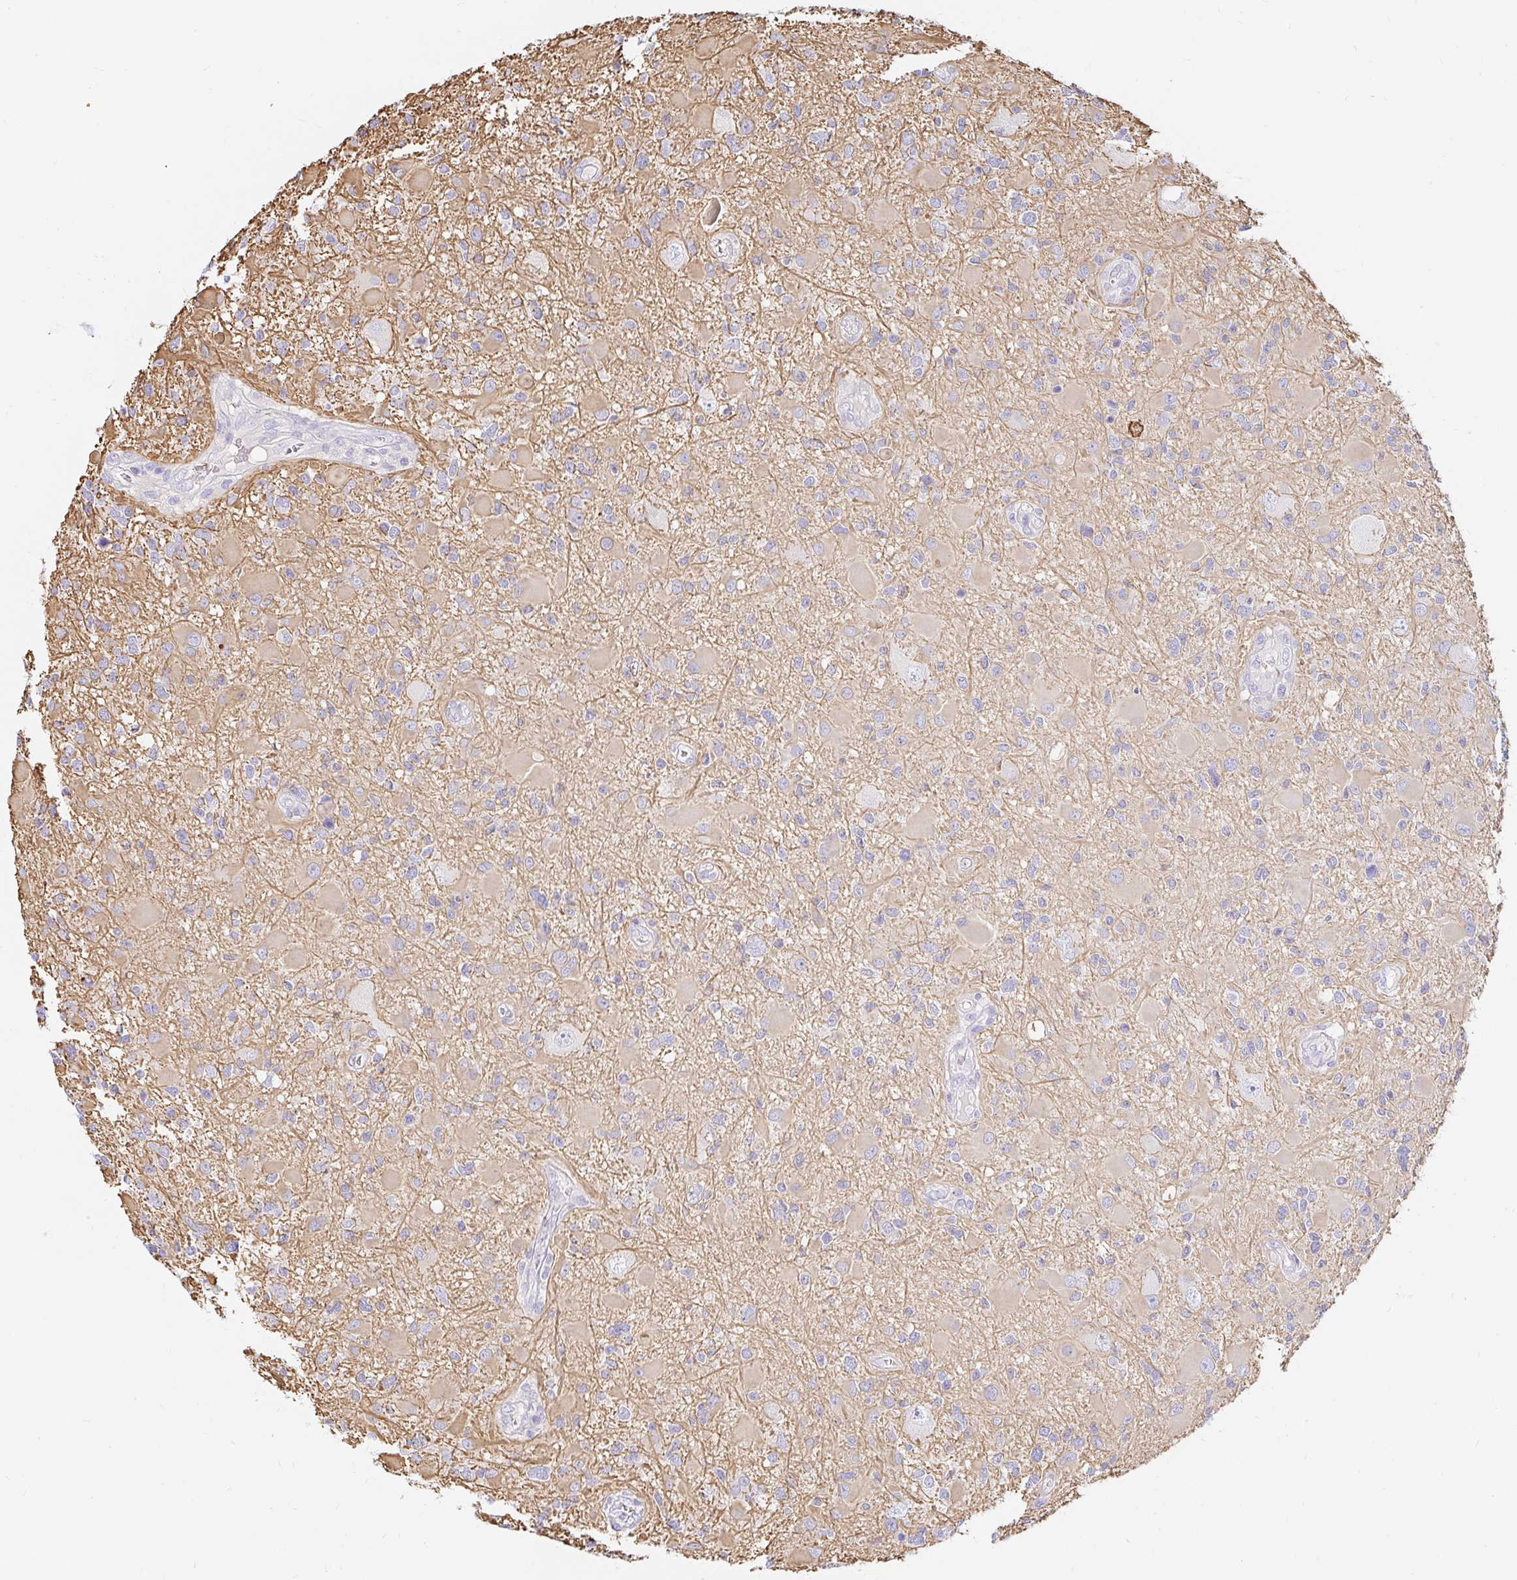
{"staining": {"intensity": "negative", "quantity": "none", "location": "none"}, "tissue": "glioma", "cell_type": "Tumor cells", "image_type": "cancer", "snomed": [{"axis": "morphology", "description": "Glioma, malignant, High grade"}, {"axis": "topography", "description": "Brain"}], "caption": "This is an immunohistochemistry histopathology image of malignant glioma (high-grade). There is no staining in tumor cells.", "gene": "NR2E1", "patient": {"sex": "male", "age": 54}}